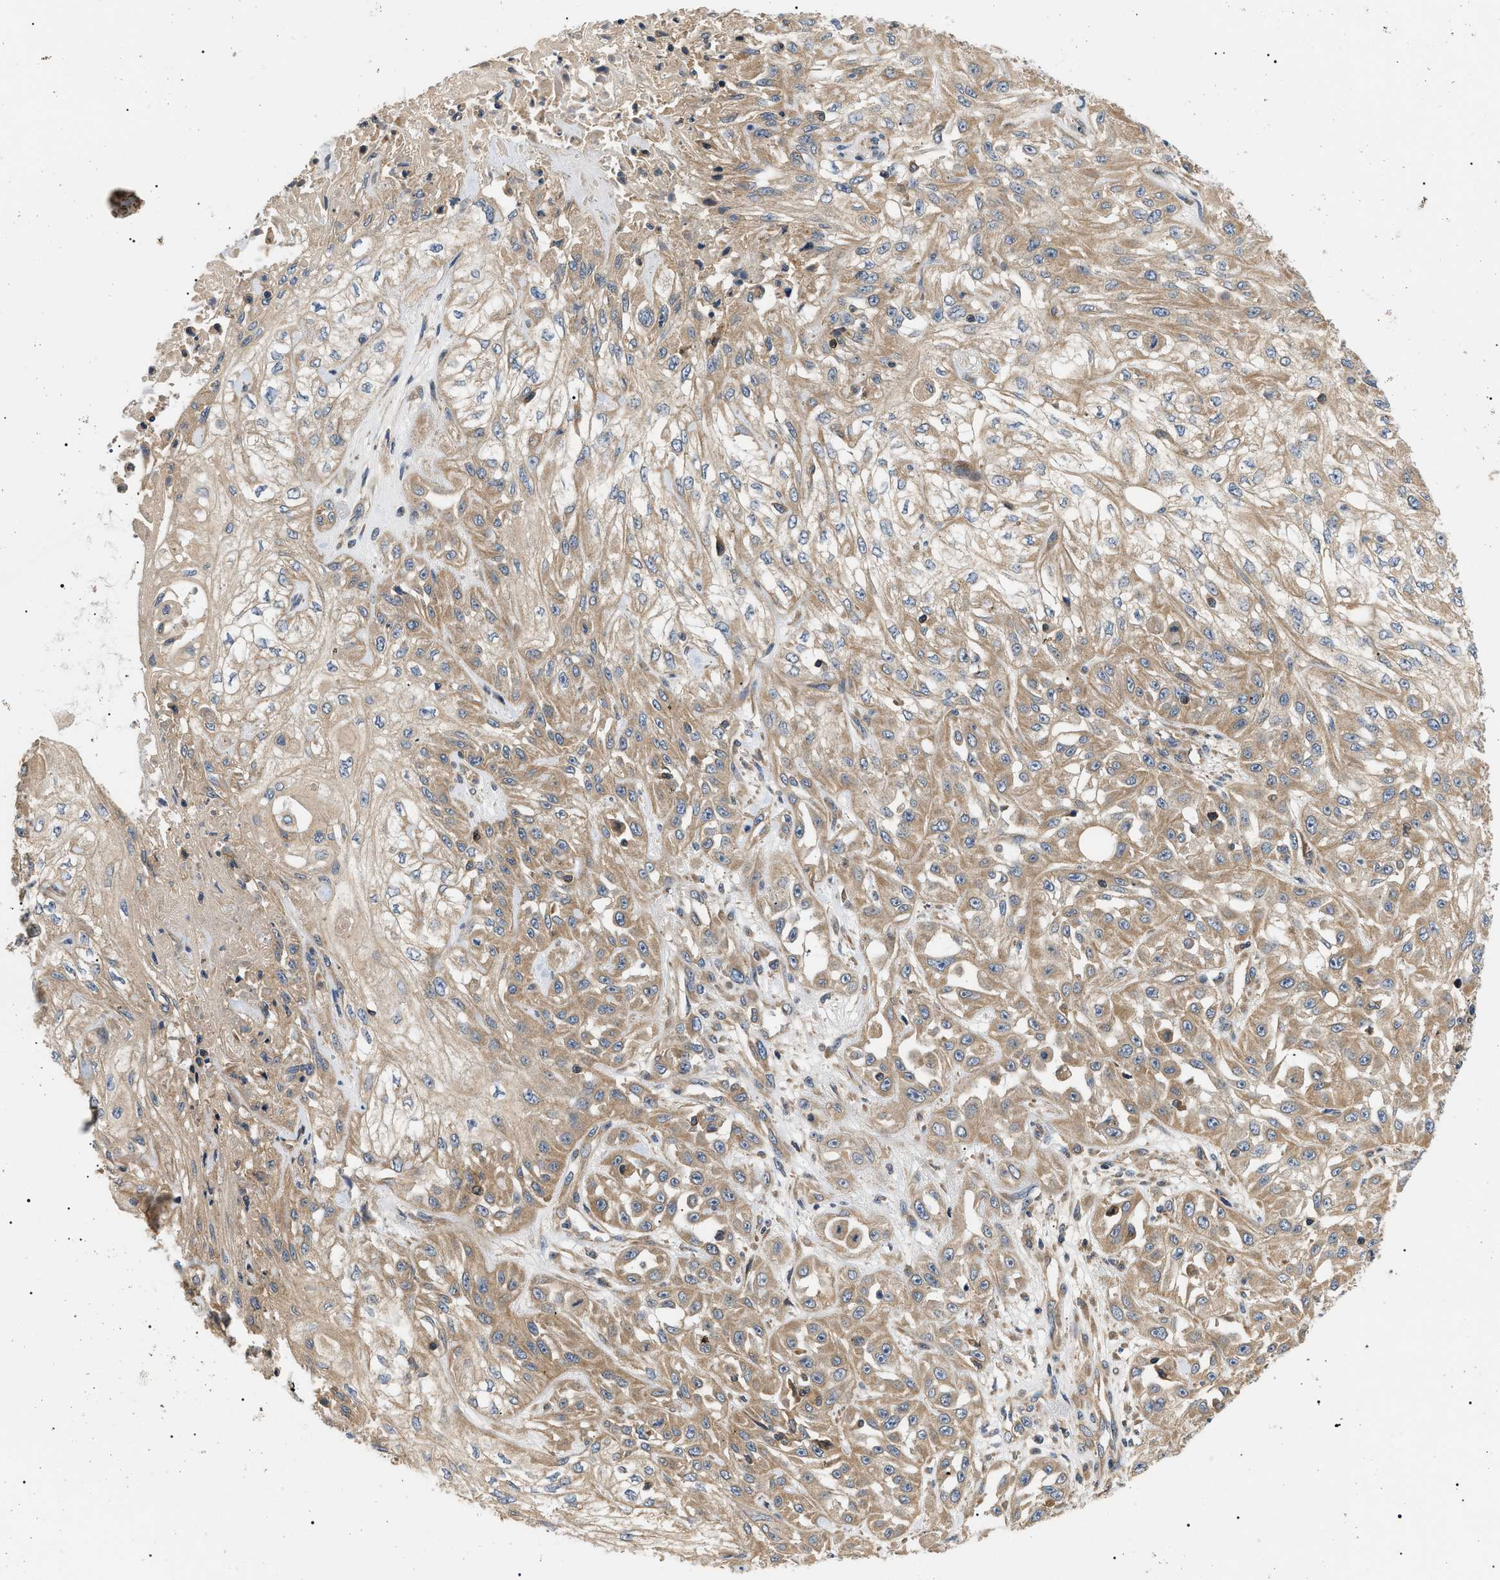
{"staining": {"intensity": "moderate", "quantity": ">75%", "location": "cytoplasmic/membranous"}, "tissue": "skin cancer", "cell_type": "Tumor cells", "image_type": "cancer", "snomed": [{"axis": "morphology", "description": "Squamous cell carcinoma, NOS"}, {"axis": "morphology", "description": "Squamous cell carcinoma, metastatic, NOS"}, {"axis": "topography", "description": "Skin"}, {"axis": "topography", "description": "Lymph node"}], "caption": "Tumor cells reveal medium levels of moderate cytoplasmic/membranous positivity in about >75% of cells in skin metastatic squamous cell carcinoma.", "gene": "PPM1B", "patient": {"sex": "male", "age": 75}}